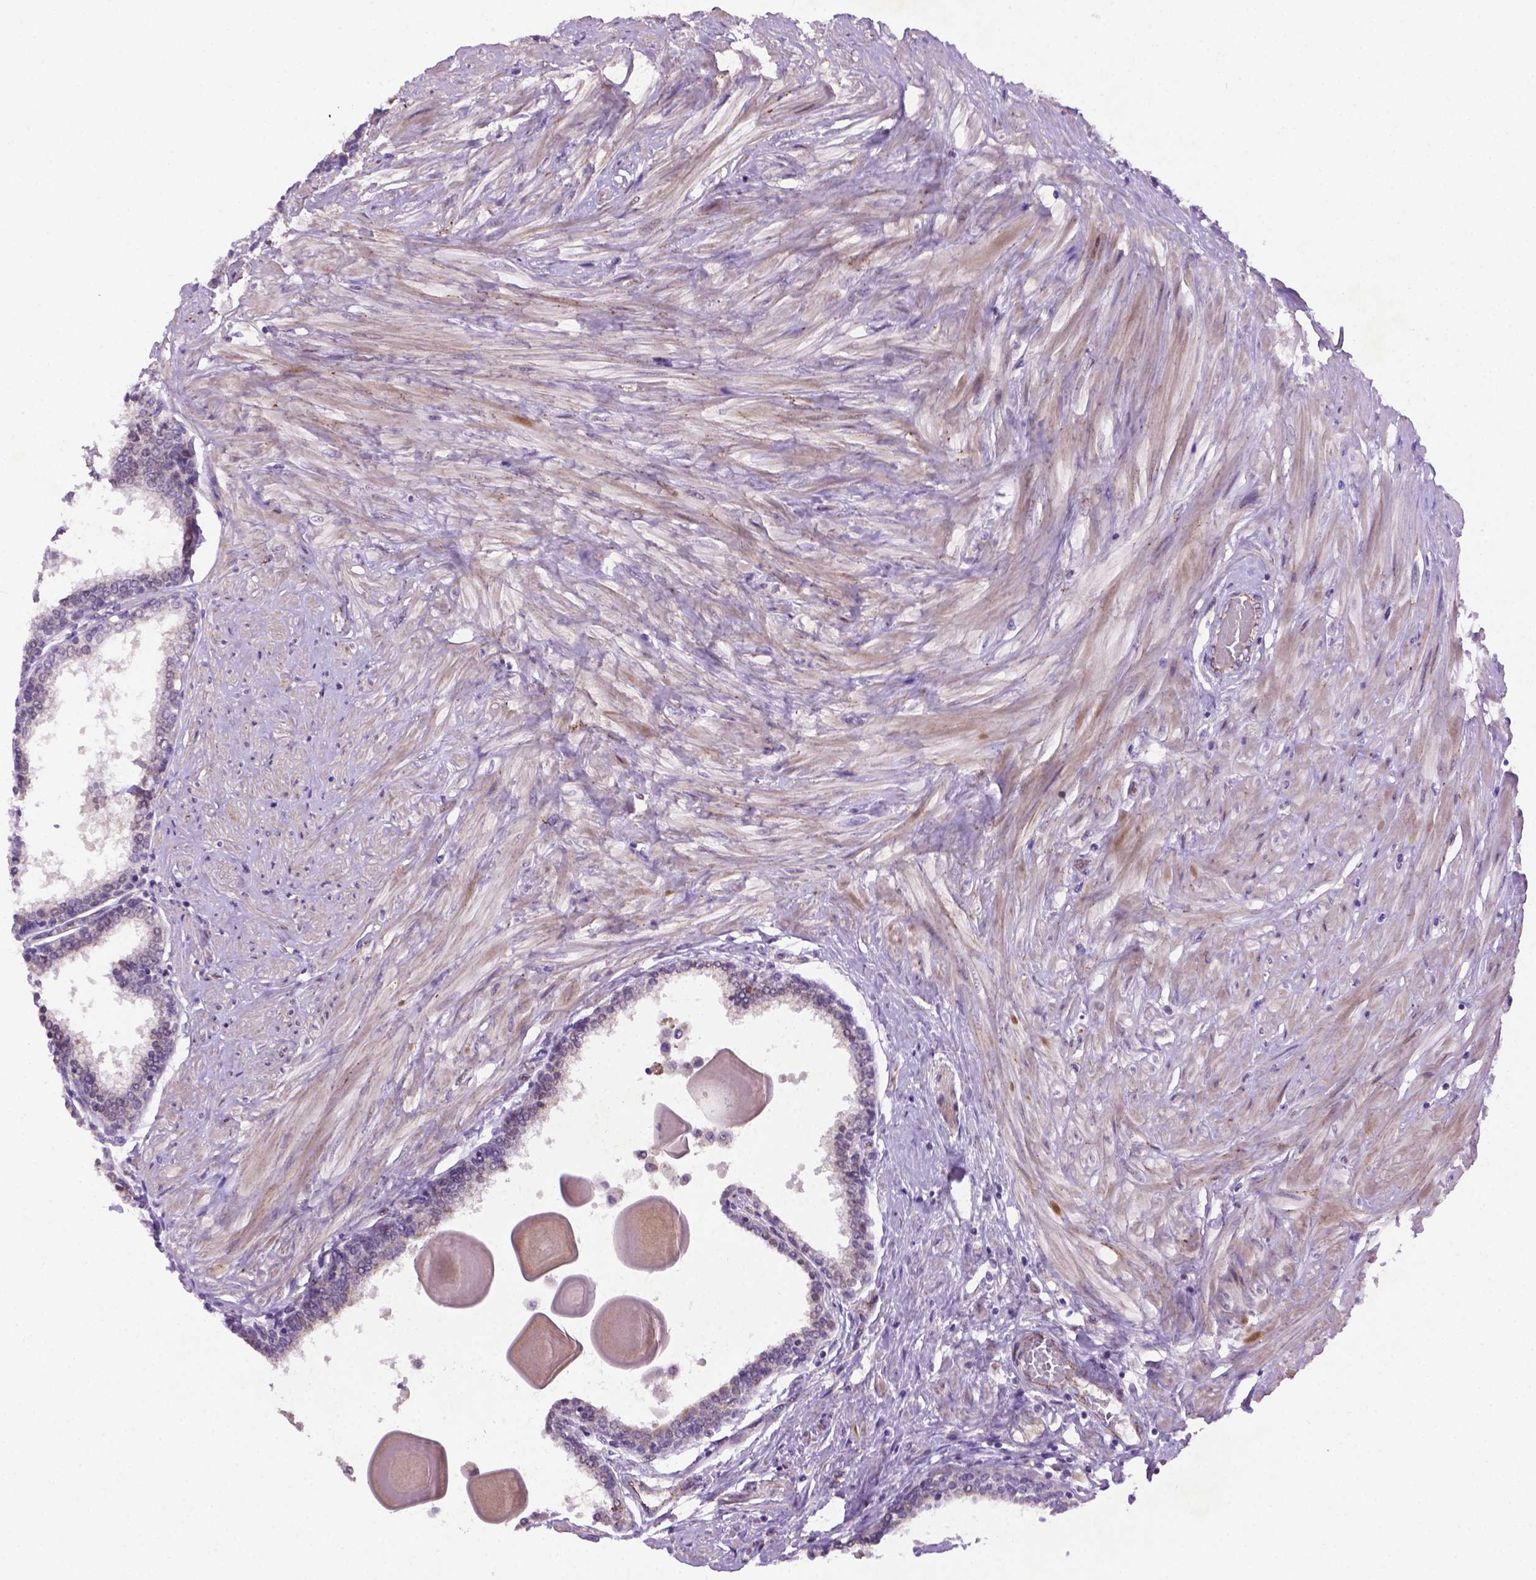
{"staining": {"intensity": "negative", "quantity": "none", "location": "none"}, "tissue": "prostate", "cell_type": "Glandular cells", "image_type": "normal", "snomed": [{"axis": "morphology", "description": "Normal tissue, NOS"}, {"axis": "topography", "description": "Prostate"}], "caption": "Immunohistochemistry photomicrograph of benign prostate: prostate stained with DAB demonstrates no significant protein positivity in glandular cells.", "gene": "CCER2", "patient": {"sex": "male", "age": 55}}